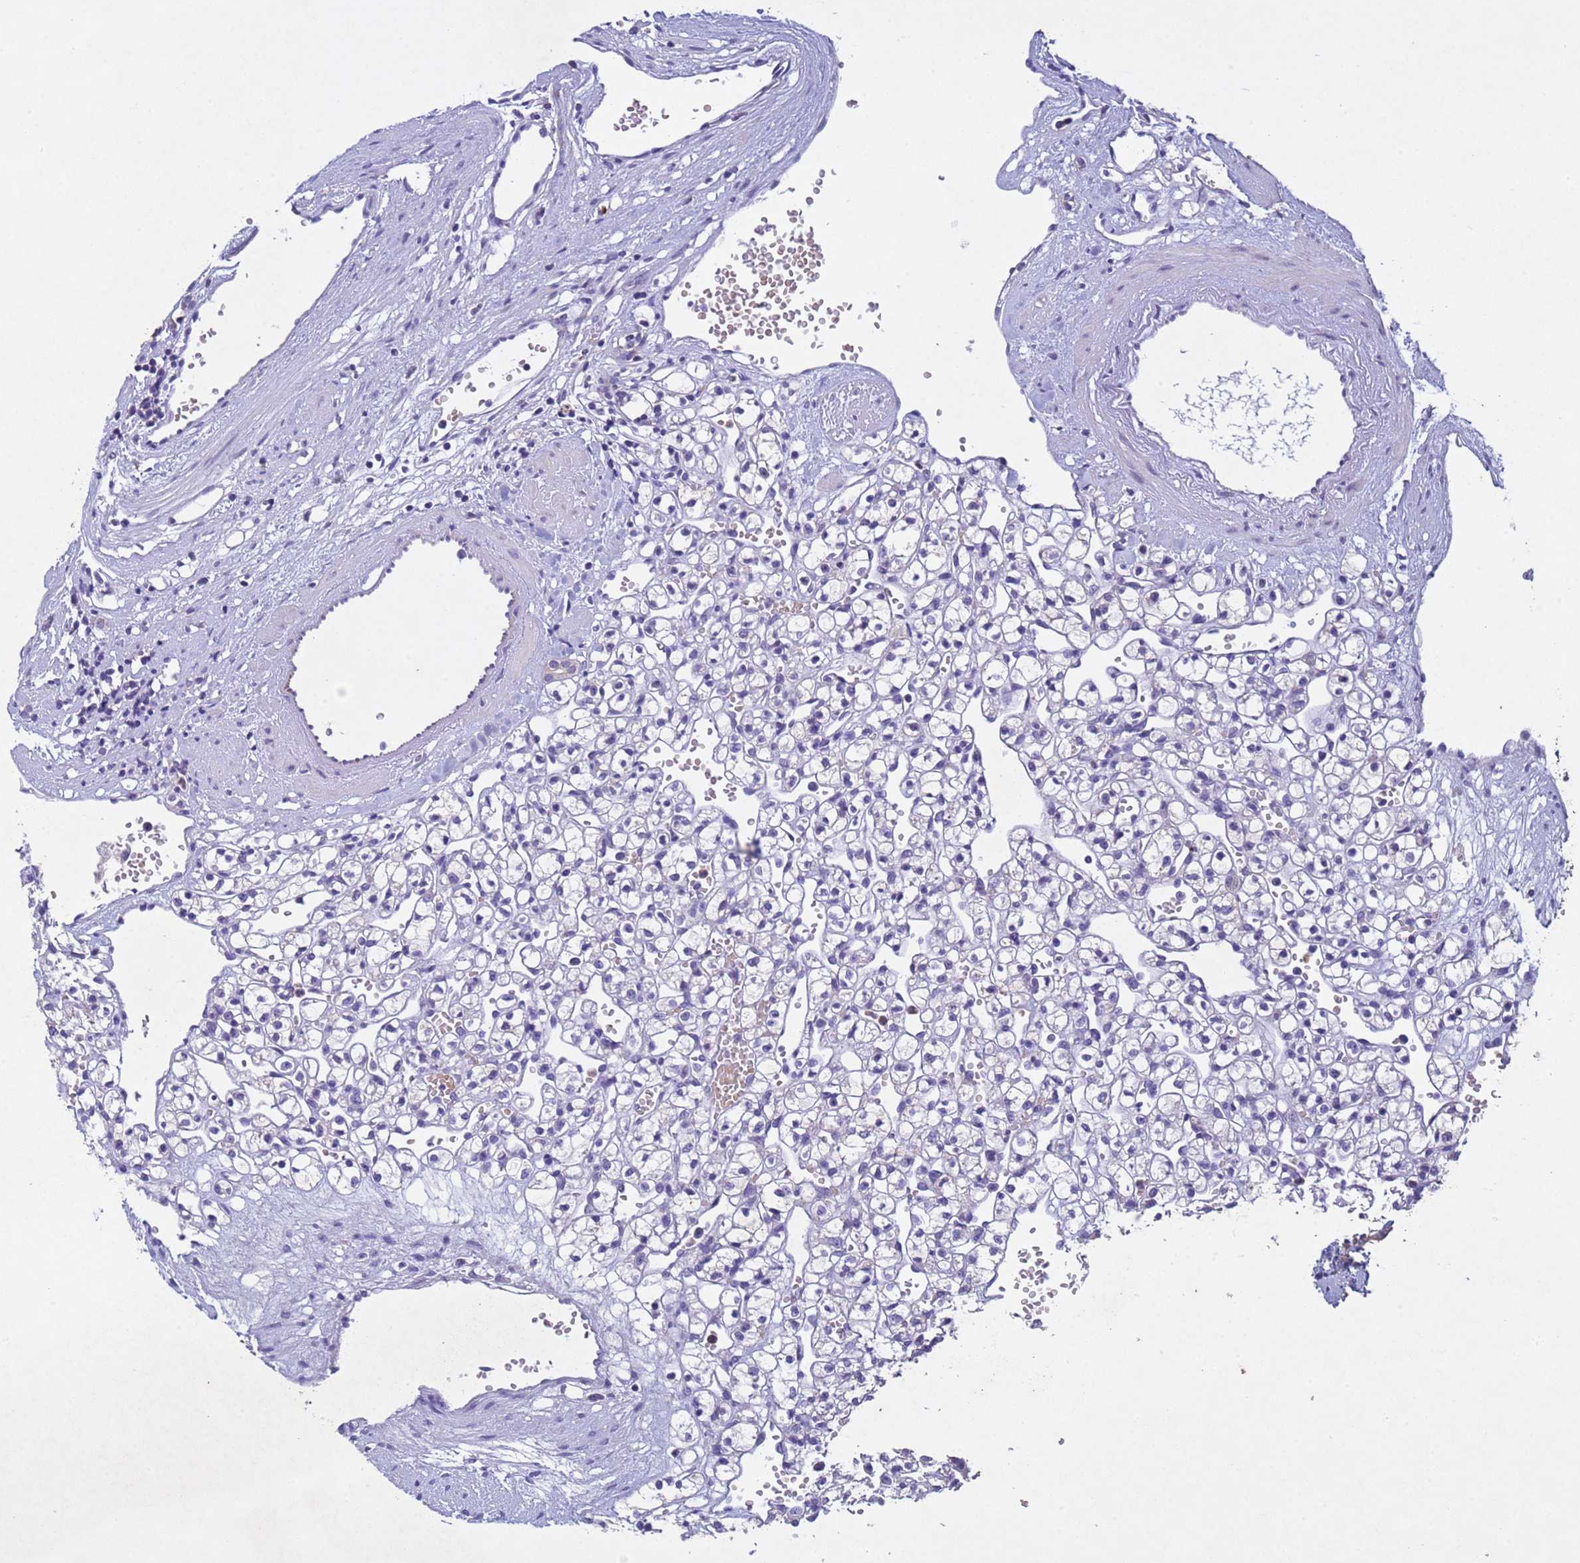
{"staining": {"intensity": "negative", "quantity": "none", "location": "none"}, "tissue": "renal cancer", "cell_type": "Tumor cells", "image_type": "cancer", "snomed": [{"axis": "morphology", "description": "Adenocarcinoma, NOS"}, {"axis": "topography", "description": "Kidney"}], "caption": "DAB immunohistochemical staining of renal cancer exhibits no significant staining in tumor cells. (DAB (3,3'-diaminobenzidine) immunohistochemistry (IHC) with hematoxylin counter stain).", "gene": "NLRP11", "patient": {"sex": "female", "age": 59}}